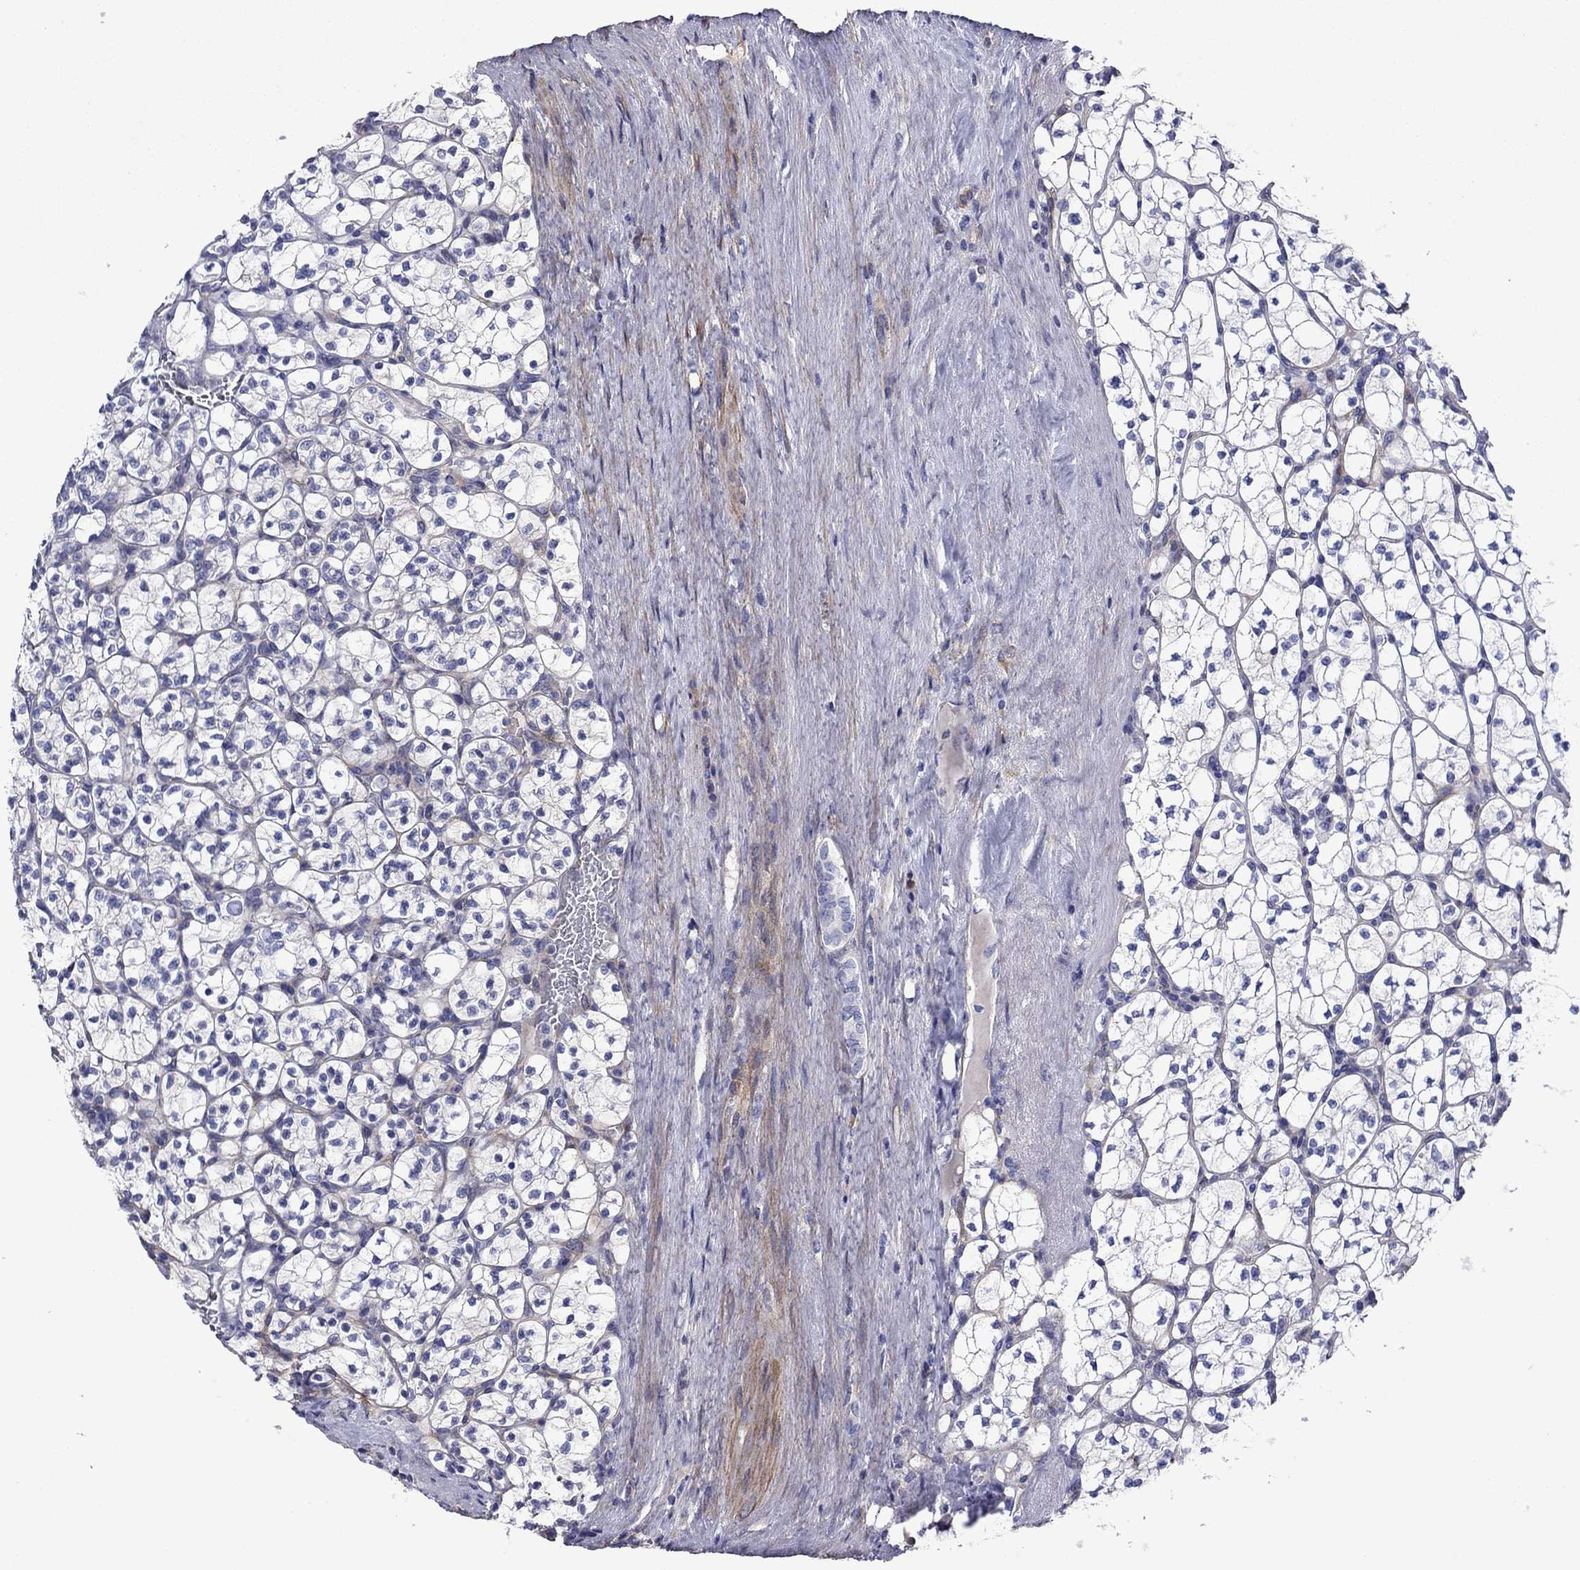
{"staining": {"intensity": "negative", "quantity": "none", "location": "none"}, "tissue": "renal cancer", "cell_type": "Tumor cells", "image_type": "cancer", "snomed": [{"axis": "morphology", "description": "Adenocarcinoma, NOS"}, {"axis": "topography", "description": "Kidney"}], "caption": "Immunohistochemistry image of human renal cancer stained for a protein (brown), which displays no positivity in tumor cells. (DAB immunohistochemistry visualized using brightfield microscopy, high magnification).", "gene": "HSPG2", "patient": {"sex": "female", "age": 89}}